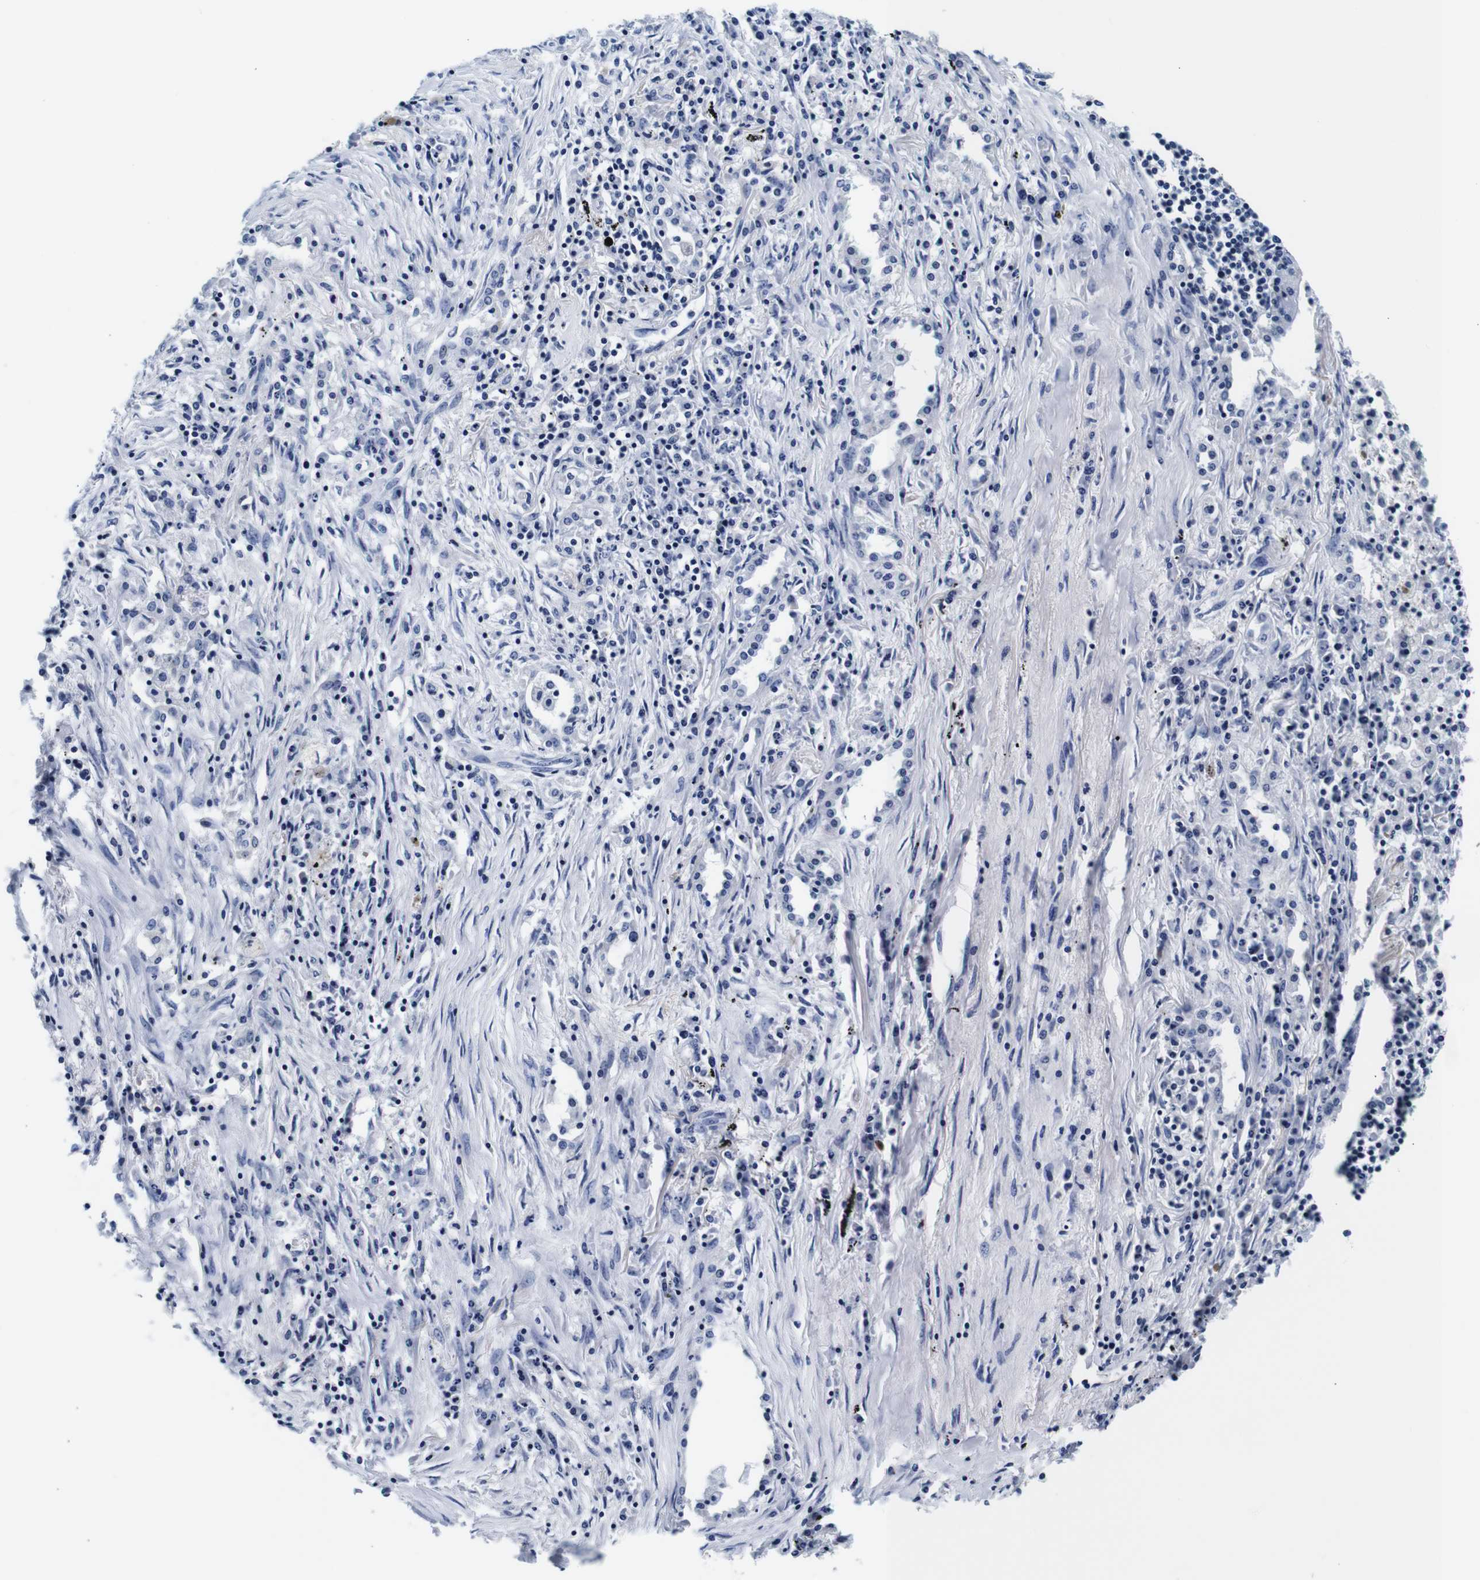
{"staining": {"intensity": "negative", "quantity": "none", "location": "none"}, "tissue": "lung cancer", "cell_type": "Tumor cells", "image_type": "cancer", "snomed": [{"axis": "morphology", "description": "Squamous cell carcinoma, NOS"}, {"axis": "topography", "description": "Lung"}], "caption": "This image is of lung cancer (squamous cell carcinoma) stained with immunohistochemistry to label a protein in brown with the nuclei are counter-stained blue. There is no positivity in tumor cells.", "gene": "GP1BA", "patient": {"sex": "female", "age": 63}}